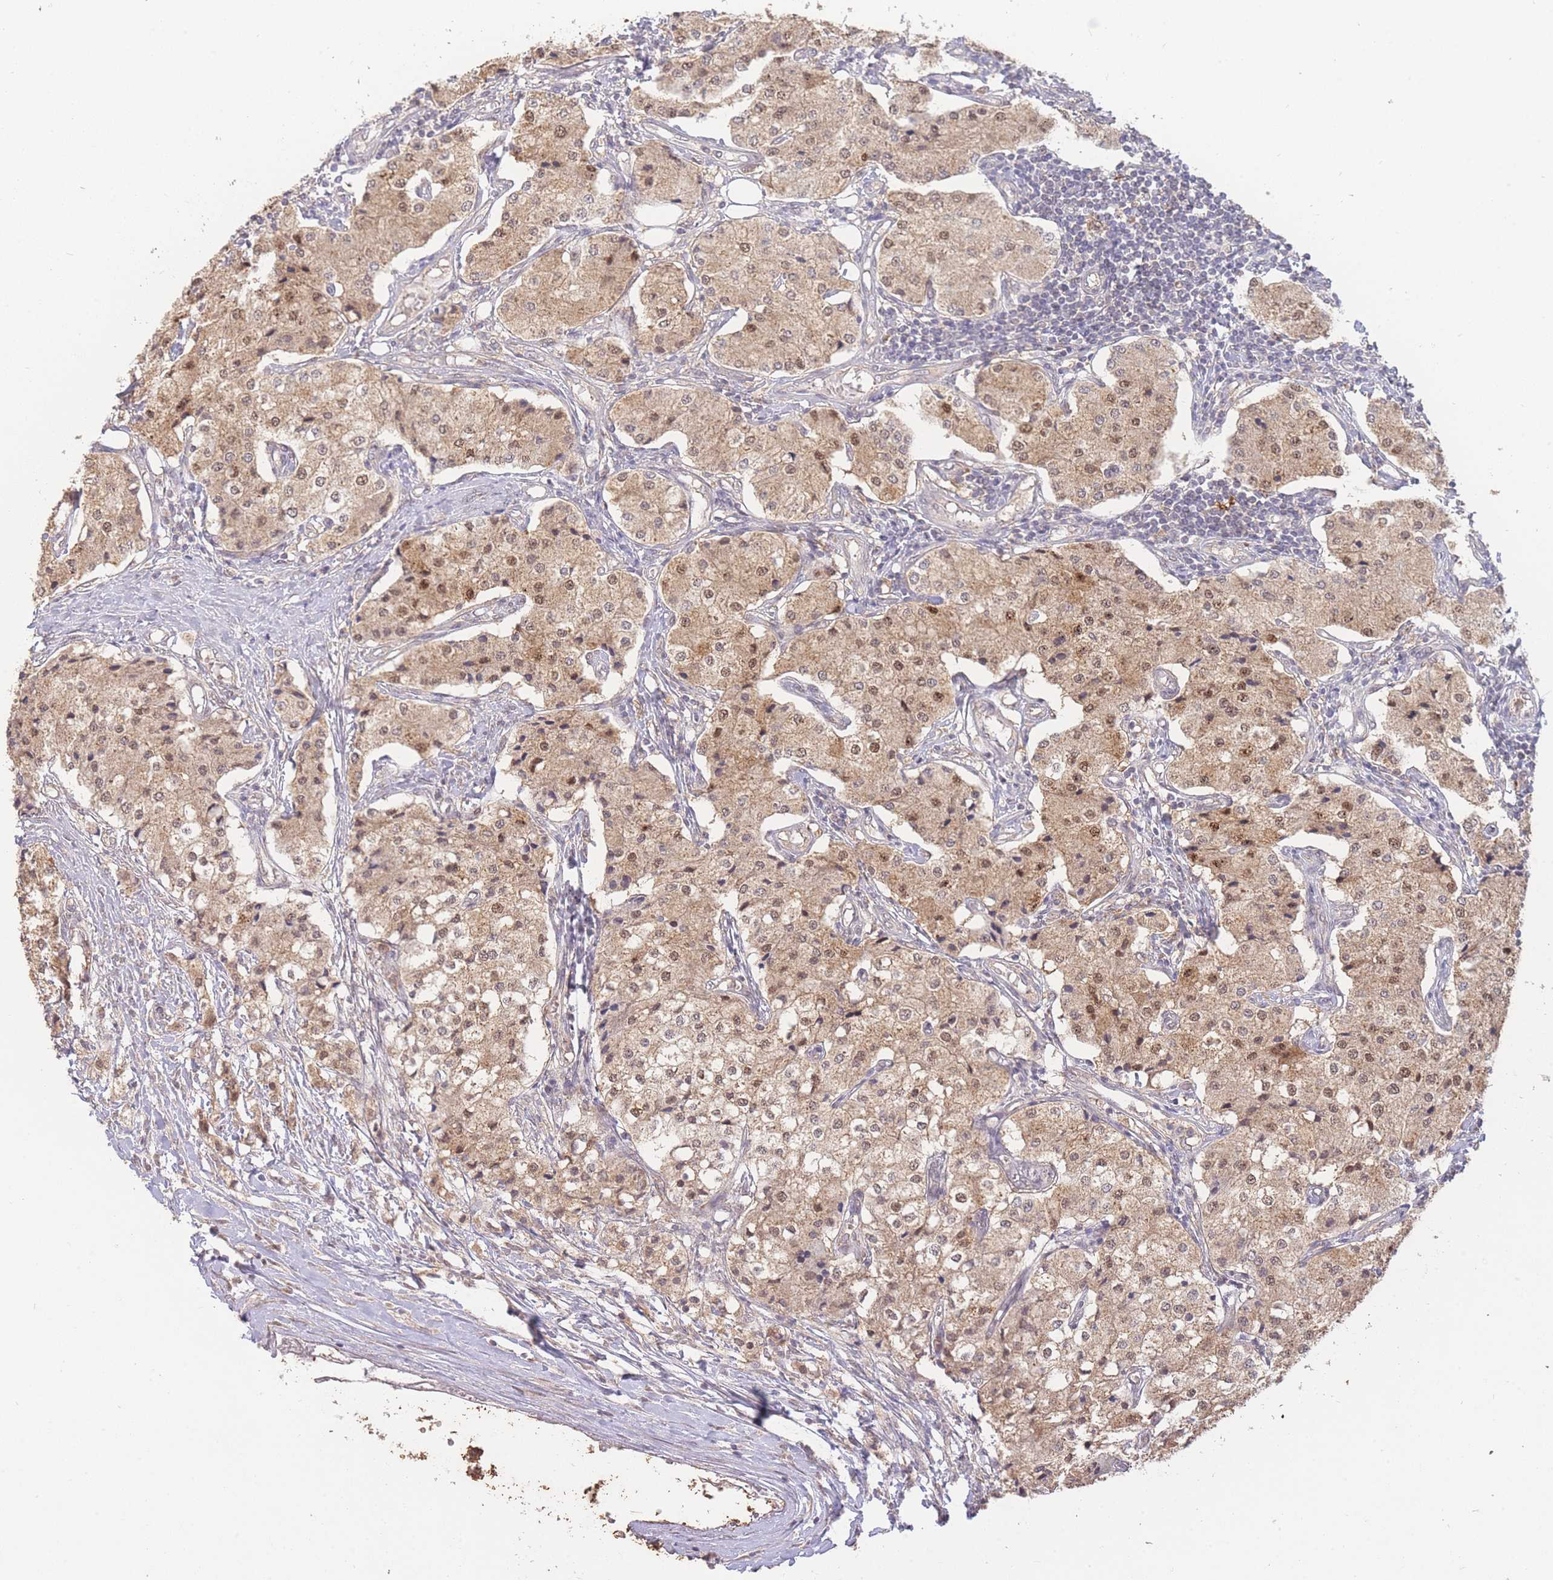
{"staining": {"intensity": "moderate", "quantity": ">75%", "location": "cytoplasmic/membranous,nuclear"}, "tissue": "carcinoid", "cell_type": "Tumor cells", "image_type": "cancer", "snomed": [{"axis": "morphology", "description": "Carcinoid, malignant, NOS"}, {"axis": "topography", "description": "Colon"}], "caption": "This micrograph shows malignant carcinoid stained with IHC to label a protein in brown. The cytoplasmic/membranous and nuclear of tumor cells show moderate positivity for the protein. Nuclei are counter-stained blue.", "gene": "RNF144B", "patient": {"sex": "female", "age": 52}}